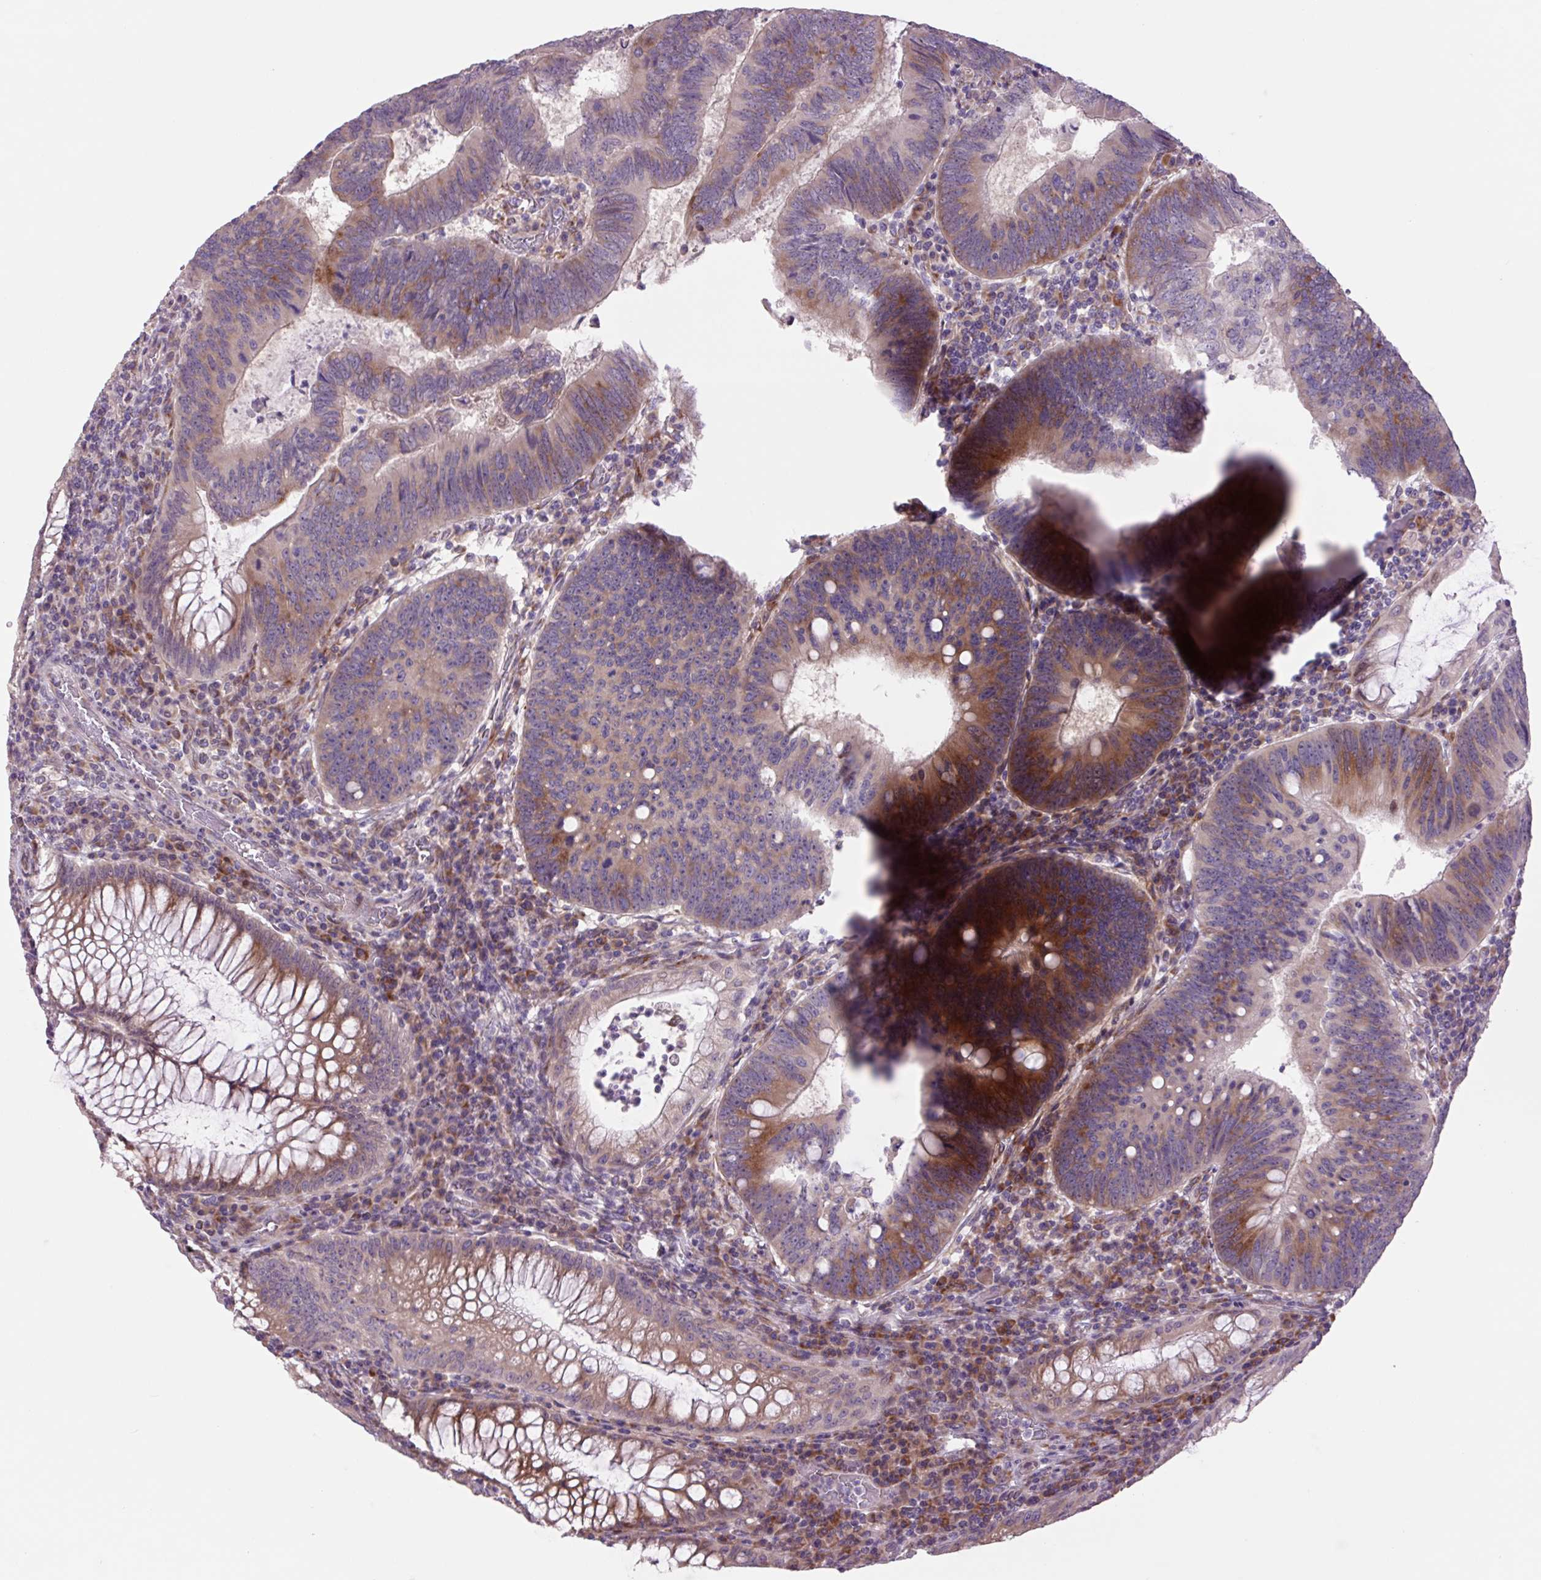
{"staining": {"intensity": "moderate", "quantity": "25%-75%", "location": "cytoplasmic/membranous"}, "tissue": "colorectal cancer", "cell_type": "Tumor cells", "image_type": "cancer", "snomed": [{"axis": "morphology", "description": "Adenocarcinoma, NOS"}, {"axis": "topography", "description": "Colon"}], "caption": "The photomicrograph demonstrates immunohistochemical staining of adenocarcinoma (colorectal). There is moderate cytoplasmic/membranous expression is seen in approximately 25%-75% of tumor cells.", "gene": "PLA2G4A", "patient": {"sex": "male", "age": 67}}